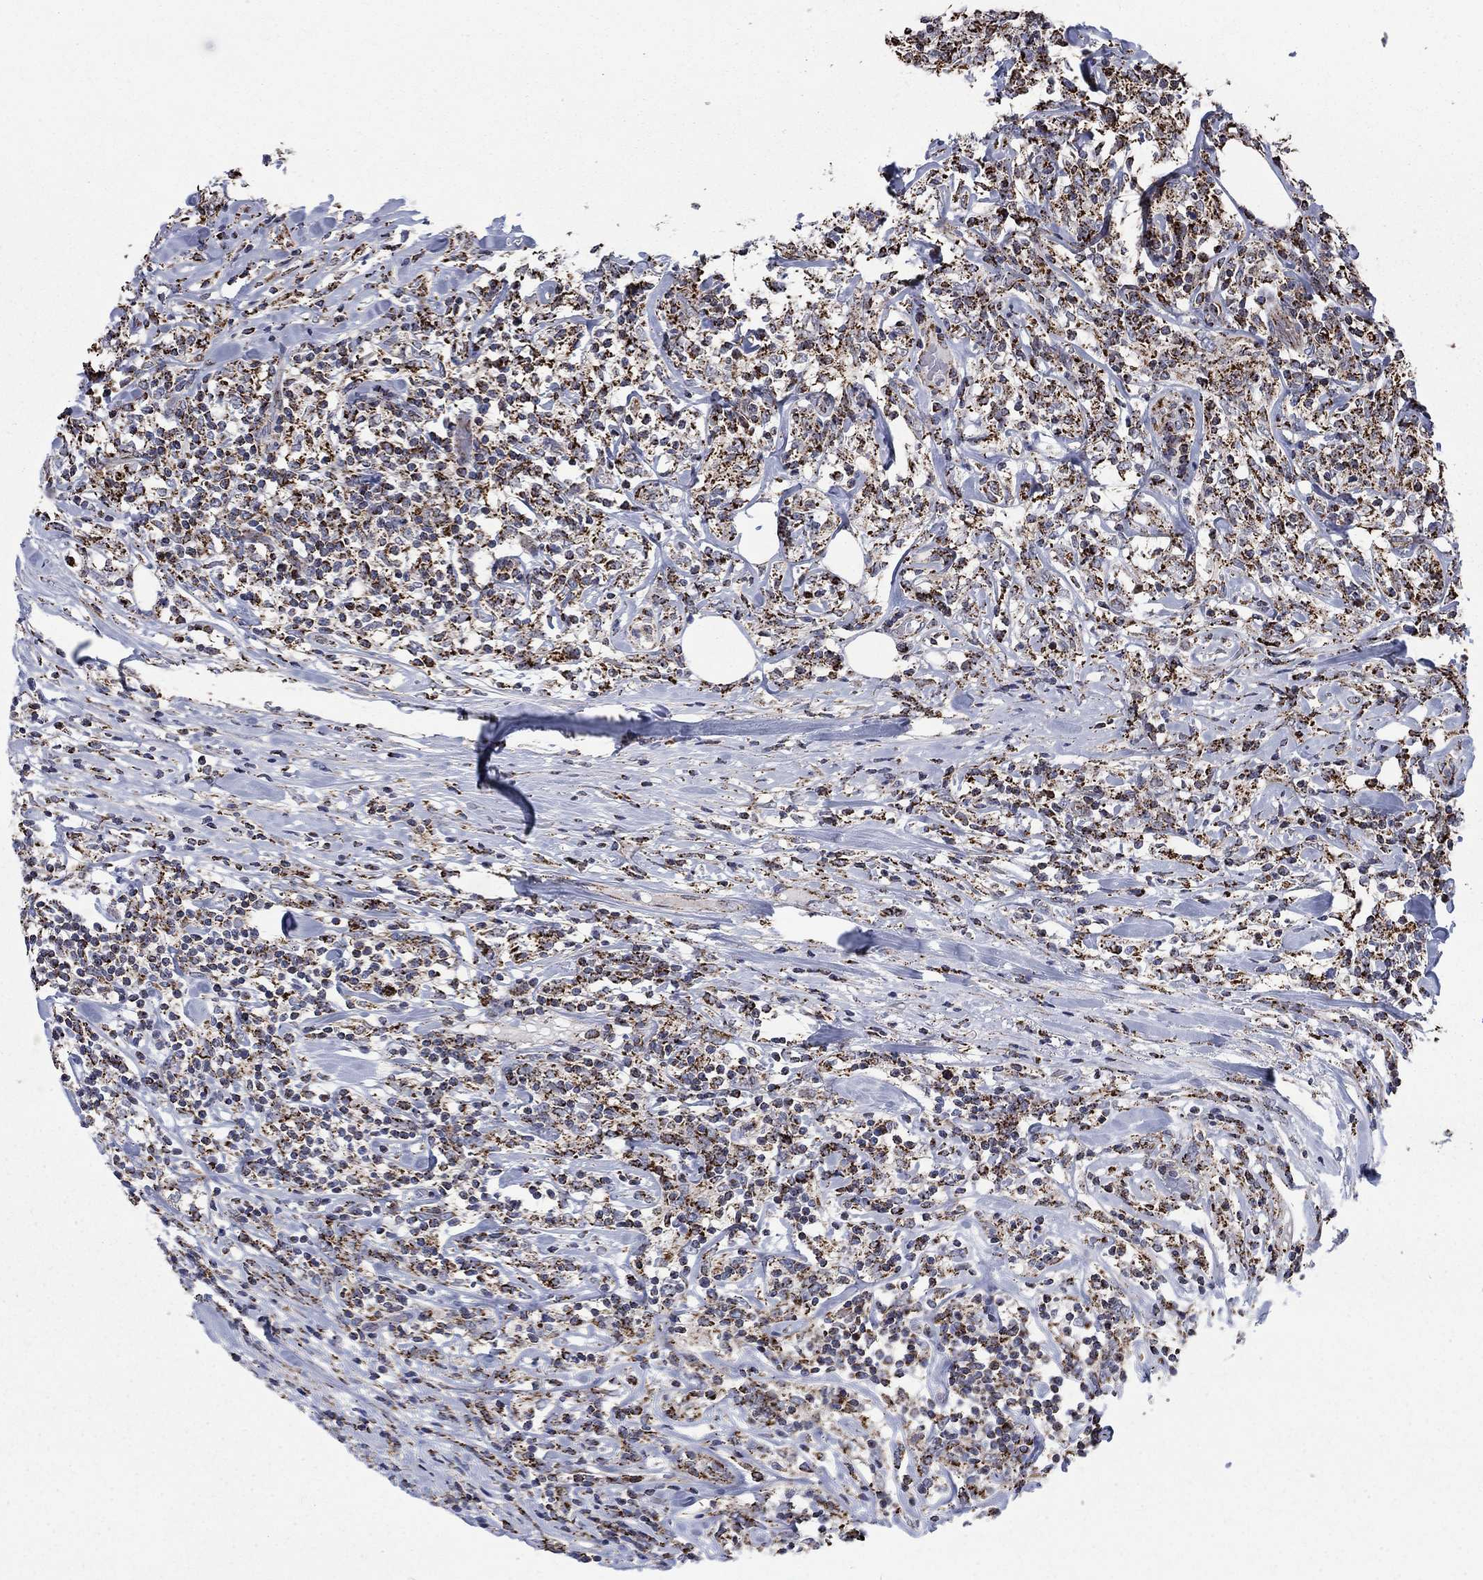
{"staining": {"intensity": "strong", "quantity": ">75%", "location": "cytoplasmic/membranous"}, "tissue": "lymphoma", "cell_type": "Tumor cells", "image_type": "cancer", "snomed": [{"axis": "morphology", "description": "Malignant lymphoma, non-Hodgkin's type, High grade"}, {"axis": "topography", "description": "Lymph node"}], "caption": "Lymphoma tissue exhibits strong cytoplasmic/membranous positivity in about >75% of tumor cells The staining was performed using DAB to visualize the protein expression in brown, while the nuclei were stained in blue with hematoxylin (Magnification: 20x).", "gene": "MOAP1", "patient": {"sex": "female", "age": 84}}